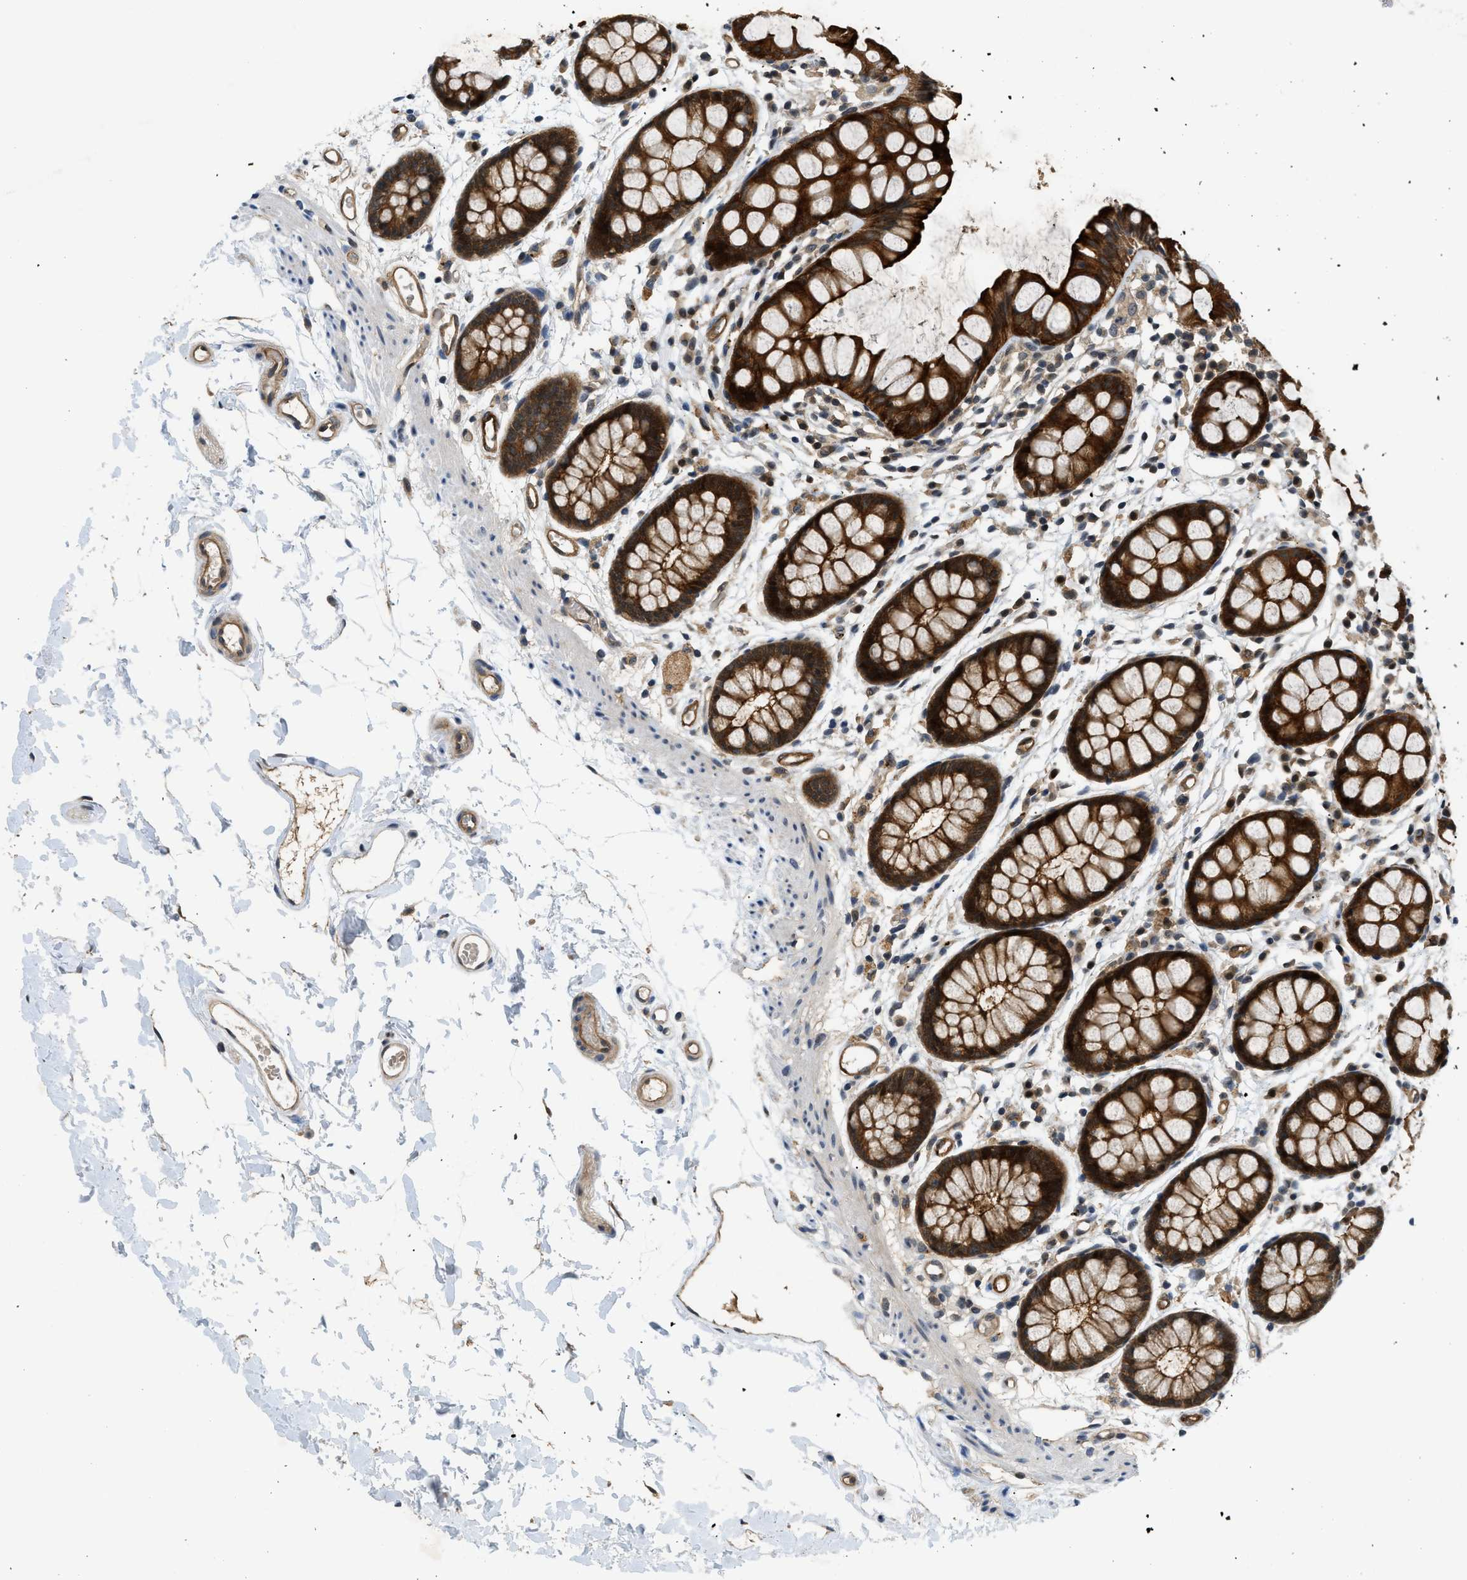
{"staining": {"intensity": "strong", "quantity": ">75%", "location": "cytoplasmic/membranous"}, "tissue": "rectum", "cell_type": "Glandular cells", "image_type": "normal", "snomed": [{"axis": "morphology", "description": "Normal tissue, NOS"}, {"axis": "topography", "description": "Rectum"}], "caption": "Protein staining displays strong cytoplasmic/membranous staining in about >75% of glandular cells in benign rectum. Nuclei are stained in blue.", "gene": "TRAK2", "patient": {"sex": "female", "age": 66}}